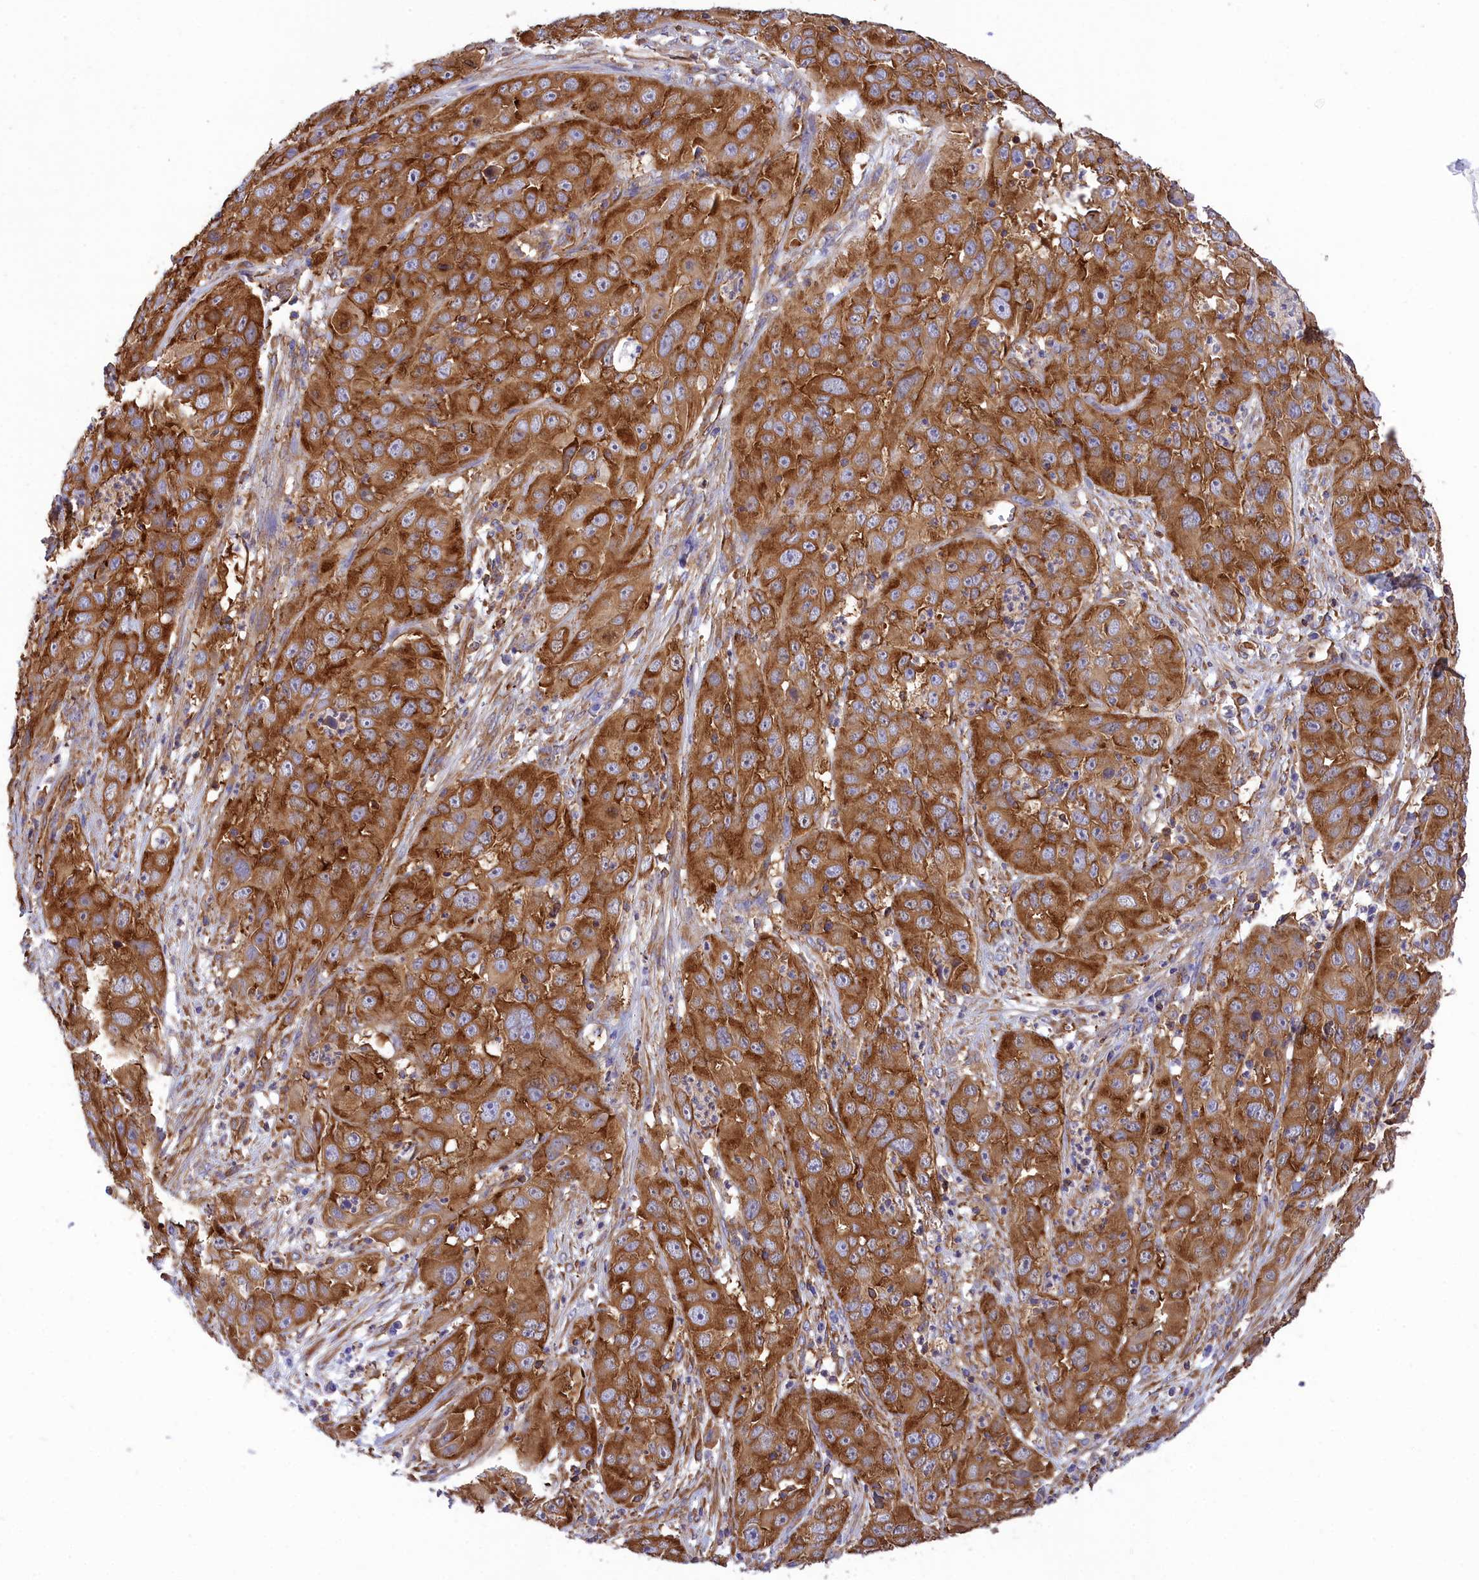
{"staining": {"intensity": "strong", "quantity": ">75%", "location": "cytoplasmic/membranous"}, "tissue": "cervical cancer", "cell_type": "Tumor cells", "image_type": "cancer", "snomed": [{"axis": "morphology", "description": "Squamous cell carcinoma, NOS"}, {"axis": "topography", "description": "Cervix"}], "caption": "Cervical cancer stained for a protein displays strong cytoplasmic/membranous positivity in tumor cells.", "gene": "SEPTIN9", "patient": {"sex": "female", "age": 32}}